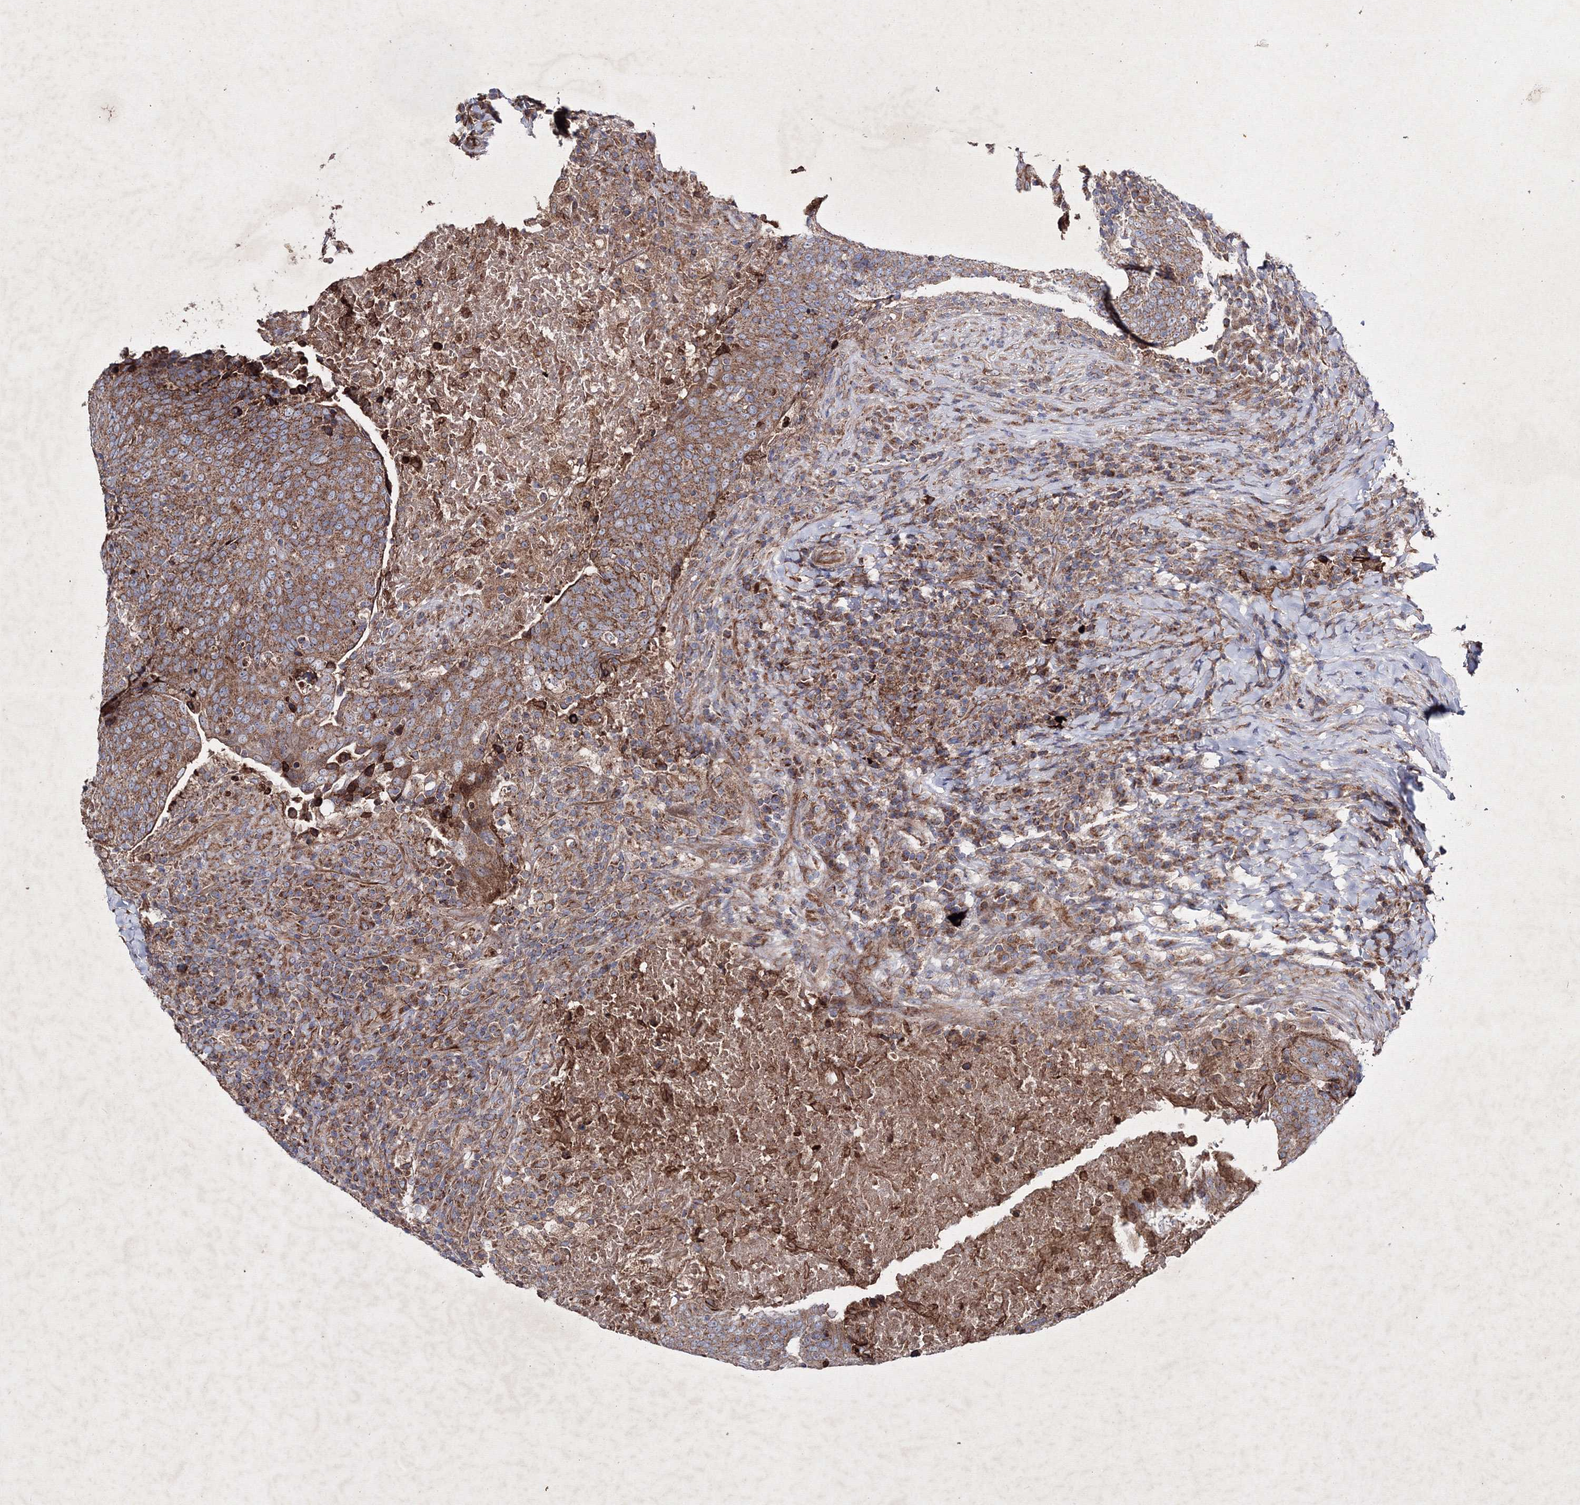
{"staining": {"intensity": "moderate", "quantity": ">75%", "location": "cytoplasmic/membranous"}, "tissue": "head and neck cancer", "cell_type": "Tumor cells", "image_type": "cancer", "snomed": [{"axis": "morphology", "description": "Squamous cell carcinoma, NOS"}, {"axis": "morphology", "description": "Squamous cell carcinoma, metastatic, NOS"}, {"axis": "topography", "description": "Lymph node"}, {"axis": "topography", "description": "Head-Neck"}], "caption": "Head and neck squamous cell carcinoma stained with a protein marker reveals moderate staining in tumor cells.", "gene": "GFM1", "patient": {"sex": "male", "age": 62}}